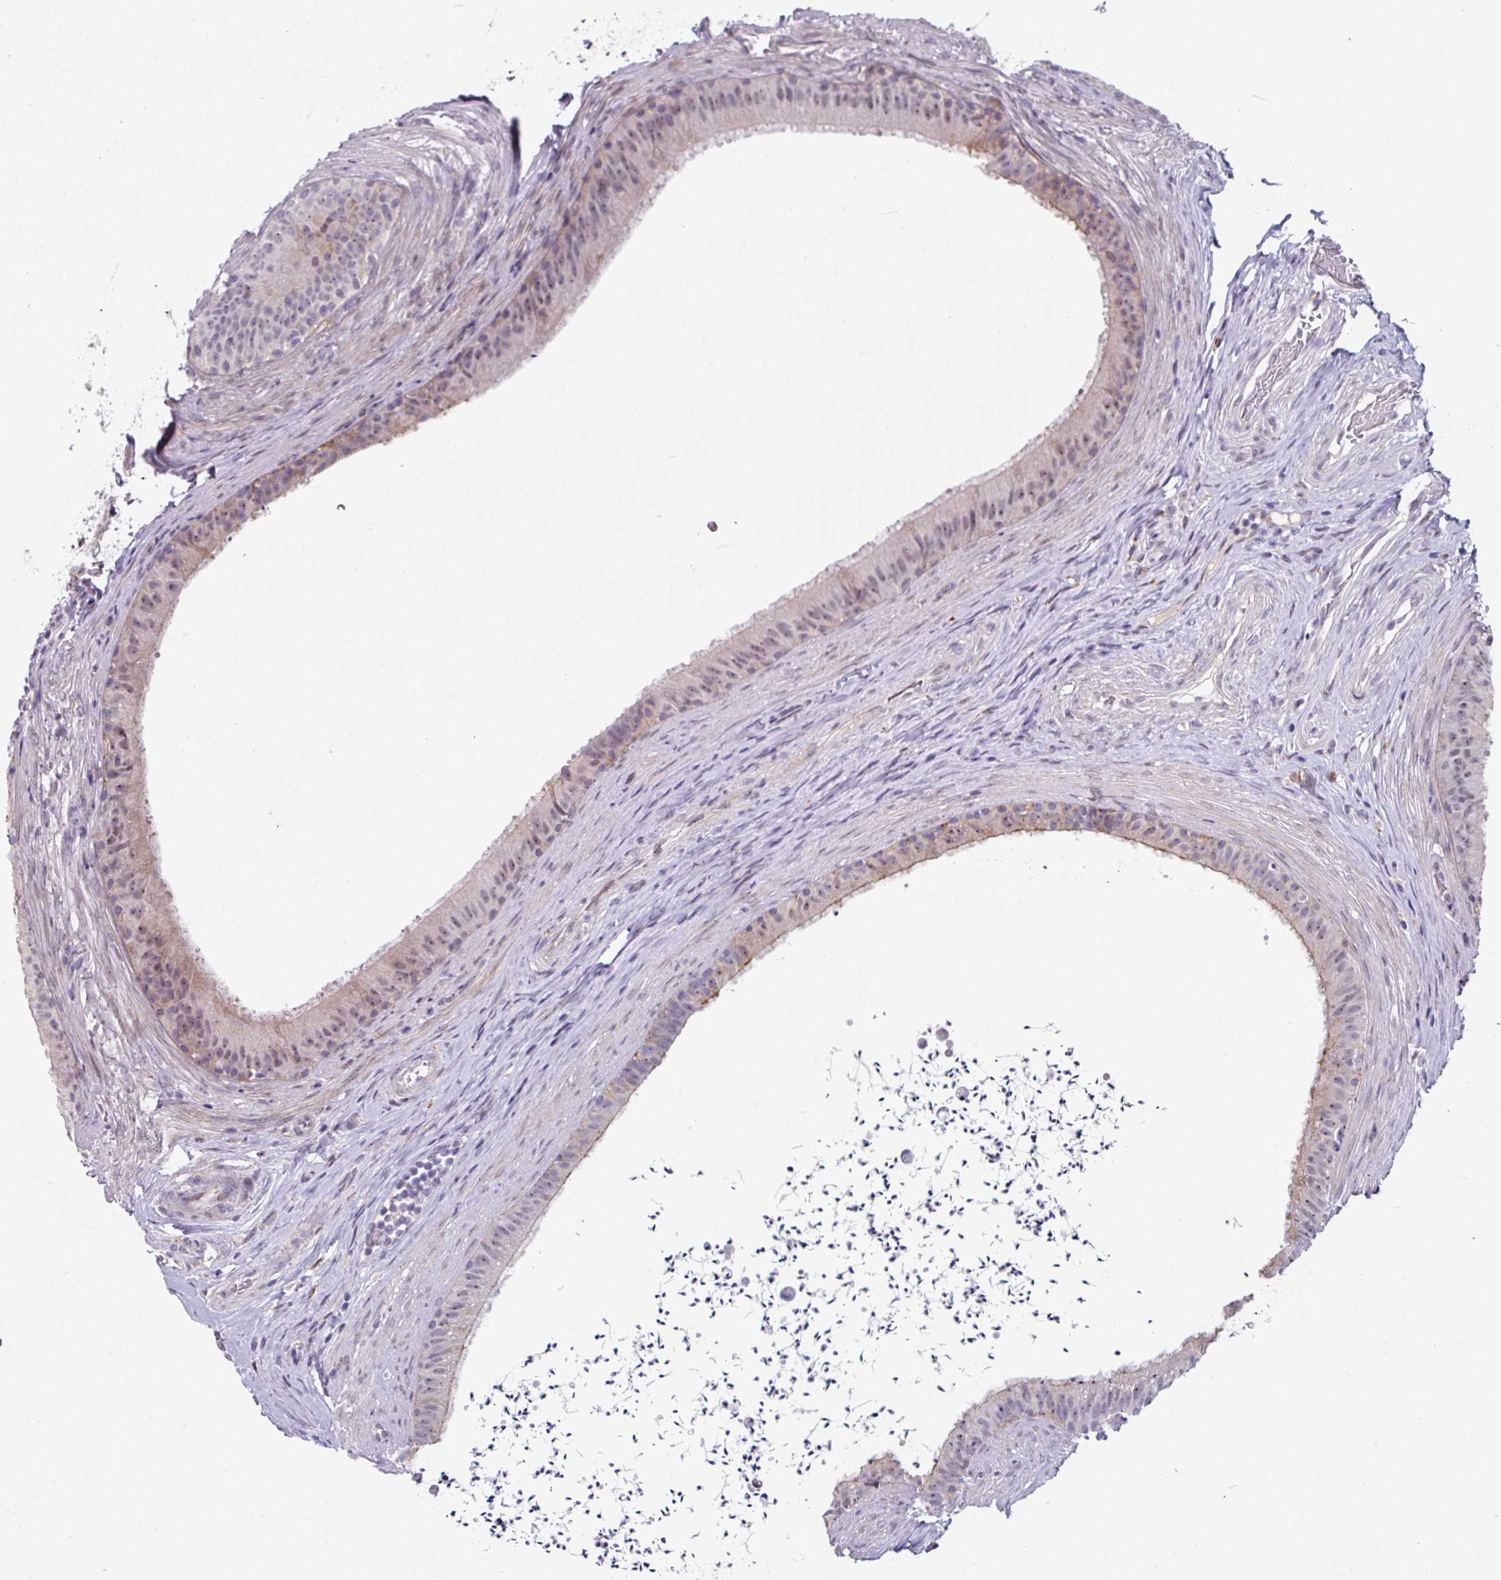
{"staining": {"intensity": "weak", "quantity": "<25%", "location": "cytoplasmic/membranous"}, "tissue": "epididymis", "cell_type": "Glandular cells", "image_type": "normal", "snomed": [{"axis": "morphology", "description": "Normal tissue, NOS"}, {"axis": "topography", "description": "Testis"}, {"axis": "topography", "description": "Epididymis"}], "caption": "IHC histopathology image of unremarkable epididymis stained for a protein (brown), which demonstrates no staining in glandular cells.", "gene": "BMS1", "patient": {"sex": "male", "age": 41}}